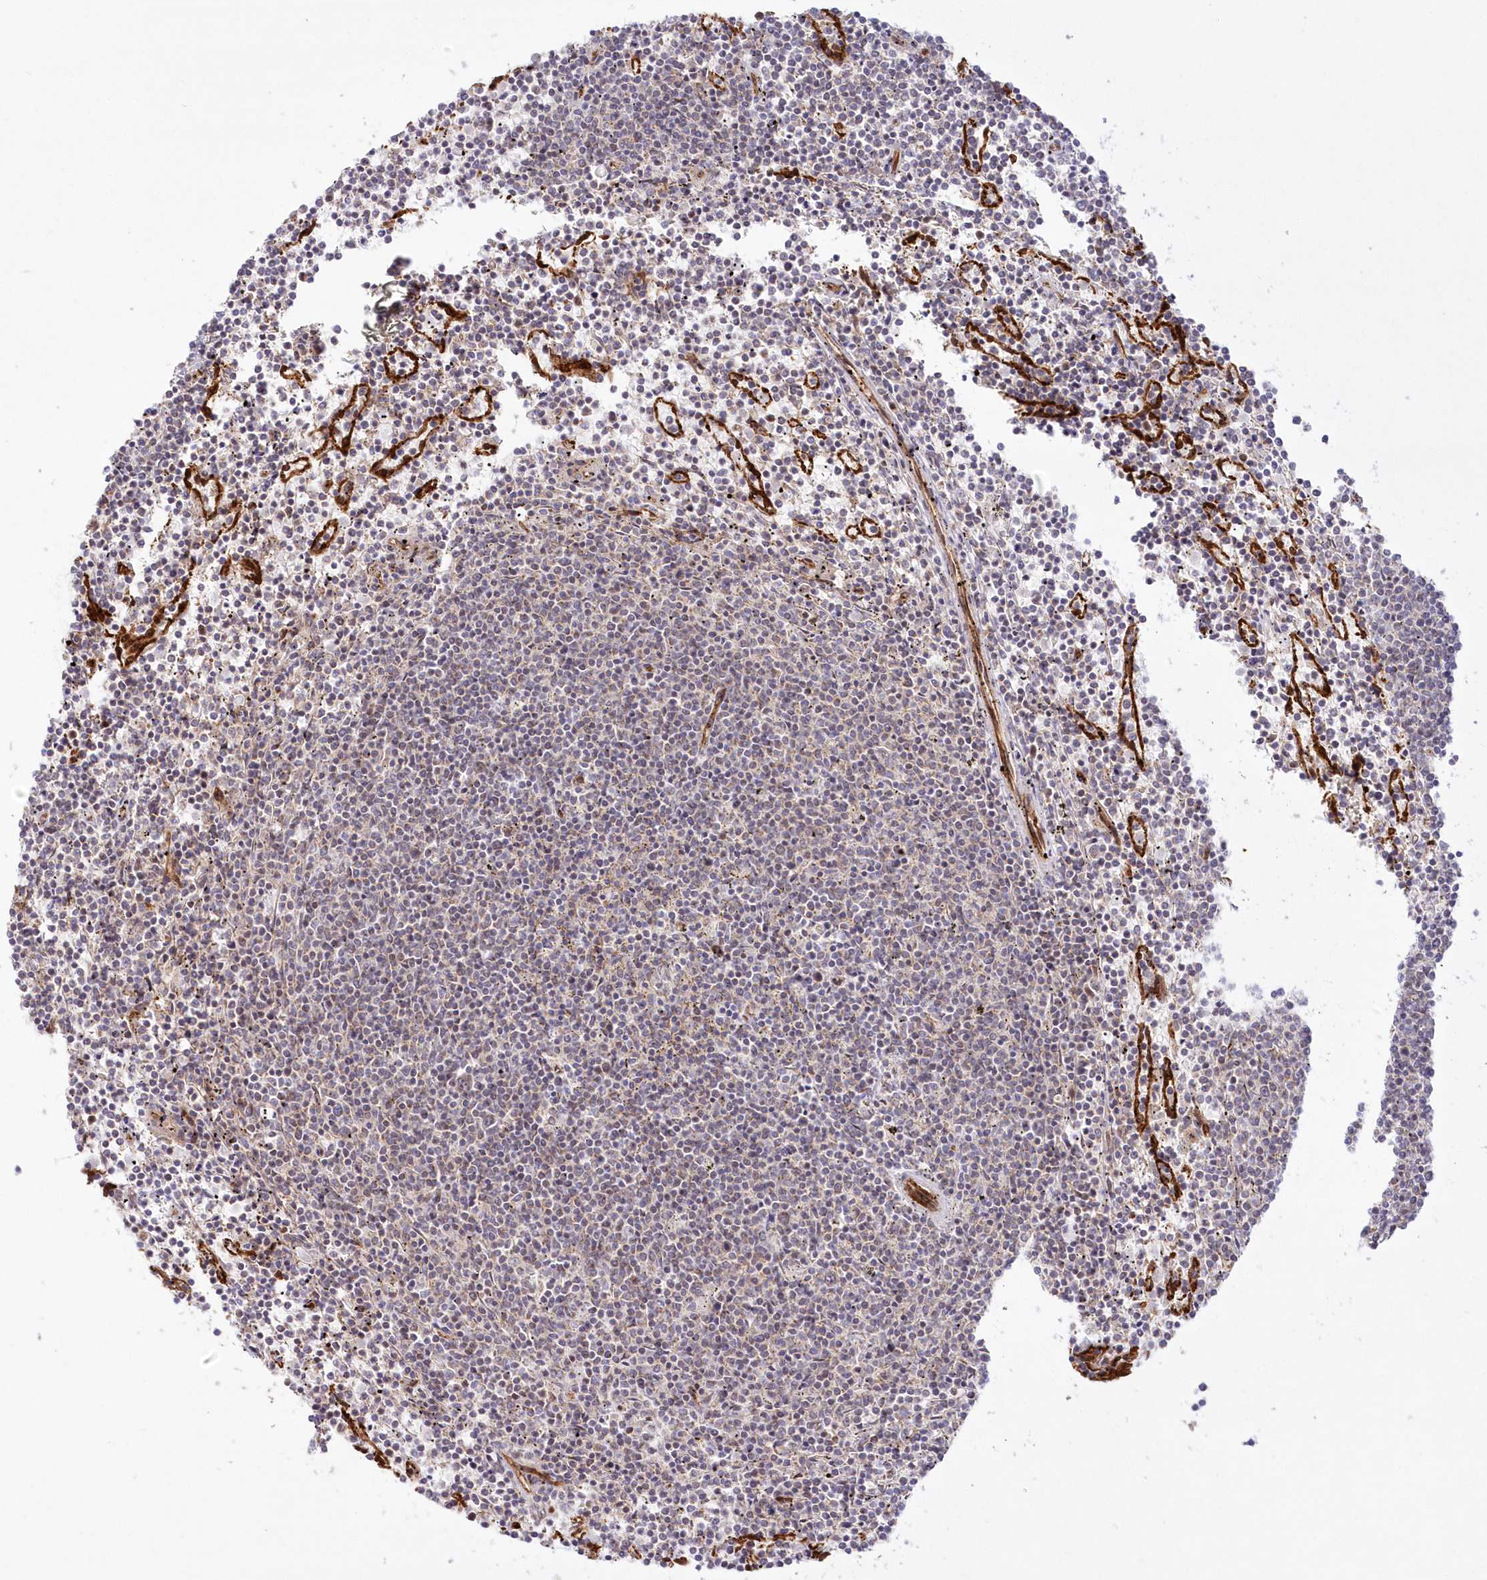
{"staining": {"intensity": "negative", "quantity": "none", "location": "none"}, "tissue": "lymphoma", "cell_type": "Tumor cells", "image_type": "cancer", "snomed": [{"axis": "morphology", "description": "Malignant lymphoma, non-Hodgkin's type, Low grade"}, {"axis": "topography", "description": "Spleen"}], "caption": "There is no significant staining in tumor cells of low-grade malignant lymphoma, non-Hodgkin's type. (Stains: DAB immunohistochemistry with hematoxylin counter stain, Microscopy: brightfield microscopy at high magnification).", "gene": "AFAP1L2", "patient": {"sex": "female", "age": 50}}